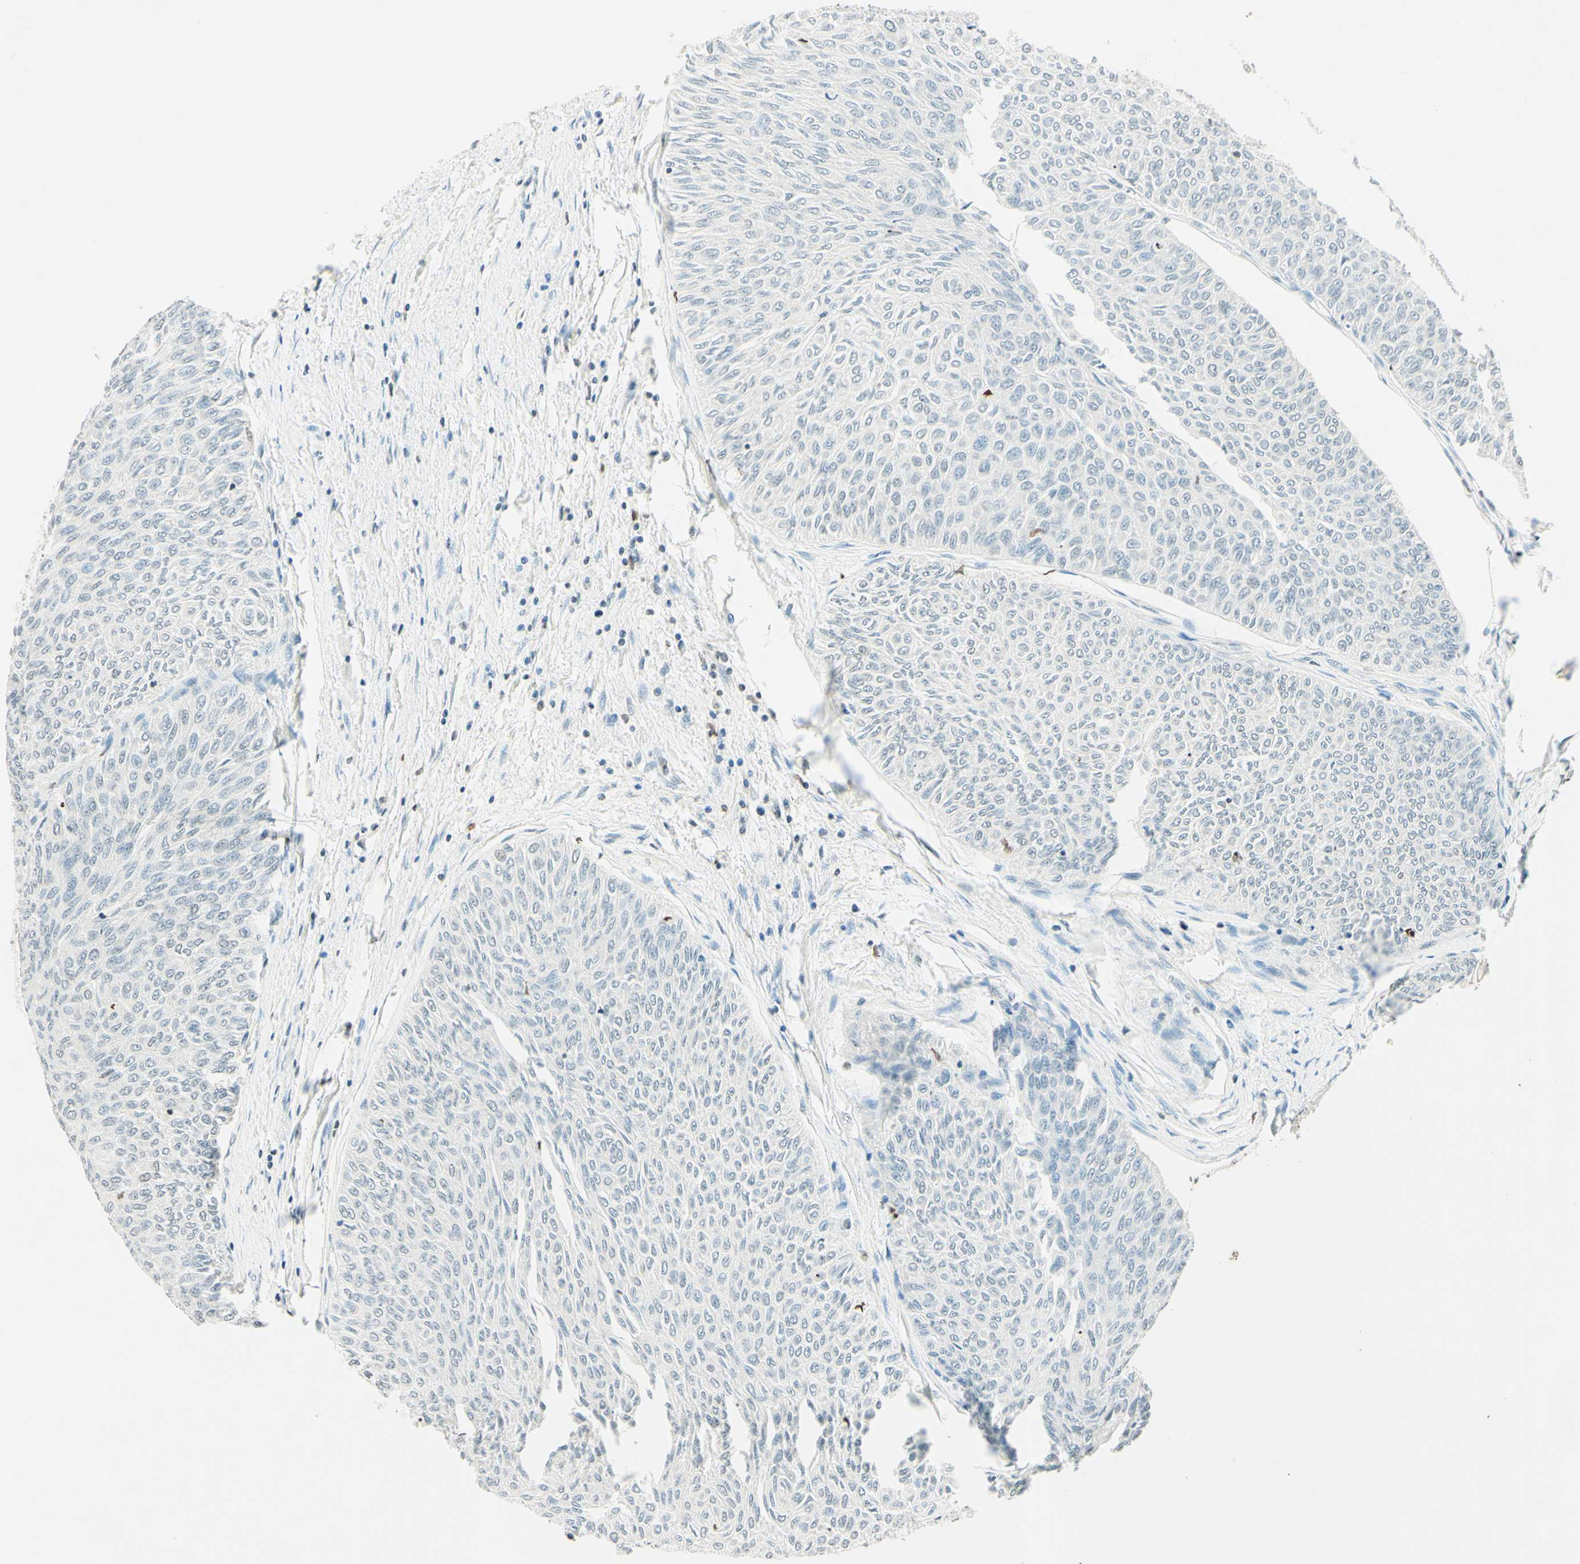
{"staining": {"intensity": "negative", "quantity": "none", "location": "none"}, "tissue": "urothelial cancer", "cell_type": "Tumor cells", "image_type": "cancer", "snomed": [{"axis": "morphology", "description": "Urothelial carcinoma, Low grade"}, {"axis": "topography", "description": "Urinary bladder"}], "caption": "Immunohistochemical staining of human urothelial carcinoma (low-grade) displays no significant positivity in tumor cells.", "gene": "MSH2", "patient": {"sex": "male", "age": 78}}